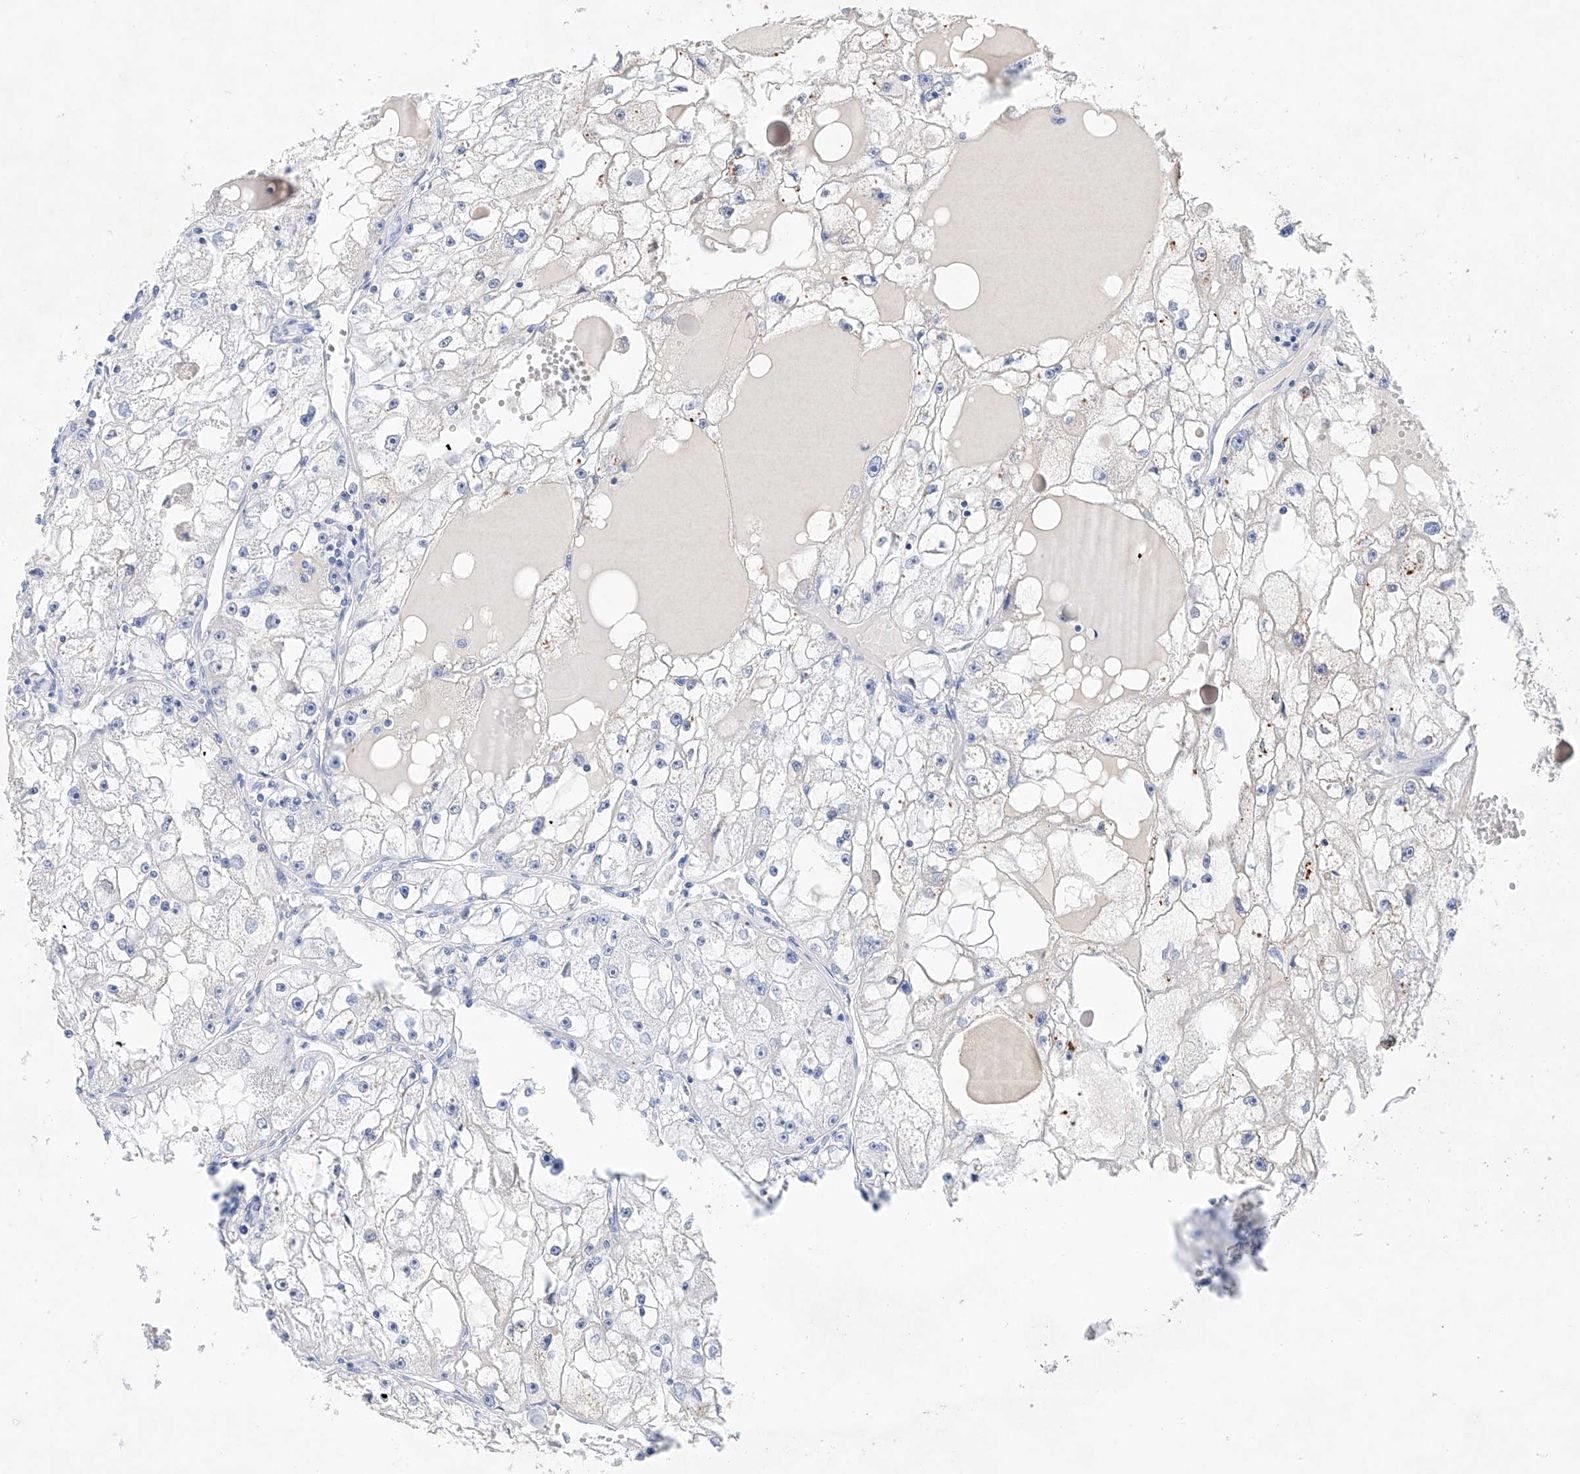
{"staining": {"intensity": "negative", "quantity": "none", "location": "none"}, "tissue": "renal cancer", "cell_type": "Tumor cells", "image_type": "cancer", "snomed": [{"axis": "morphology", "description": "Adenocarcinoma, NOS"}, {"axis": "topography", "description": "Kidney"}], "caption": "The histopathology image displays no staining of tumor cells in renal adenocarcinoma.", "gene": "LURAP1", "patient": {"sex": "male", "age": 56}}